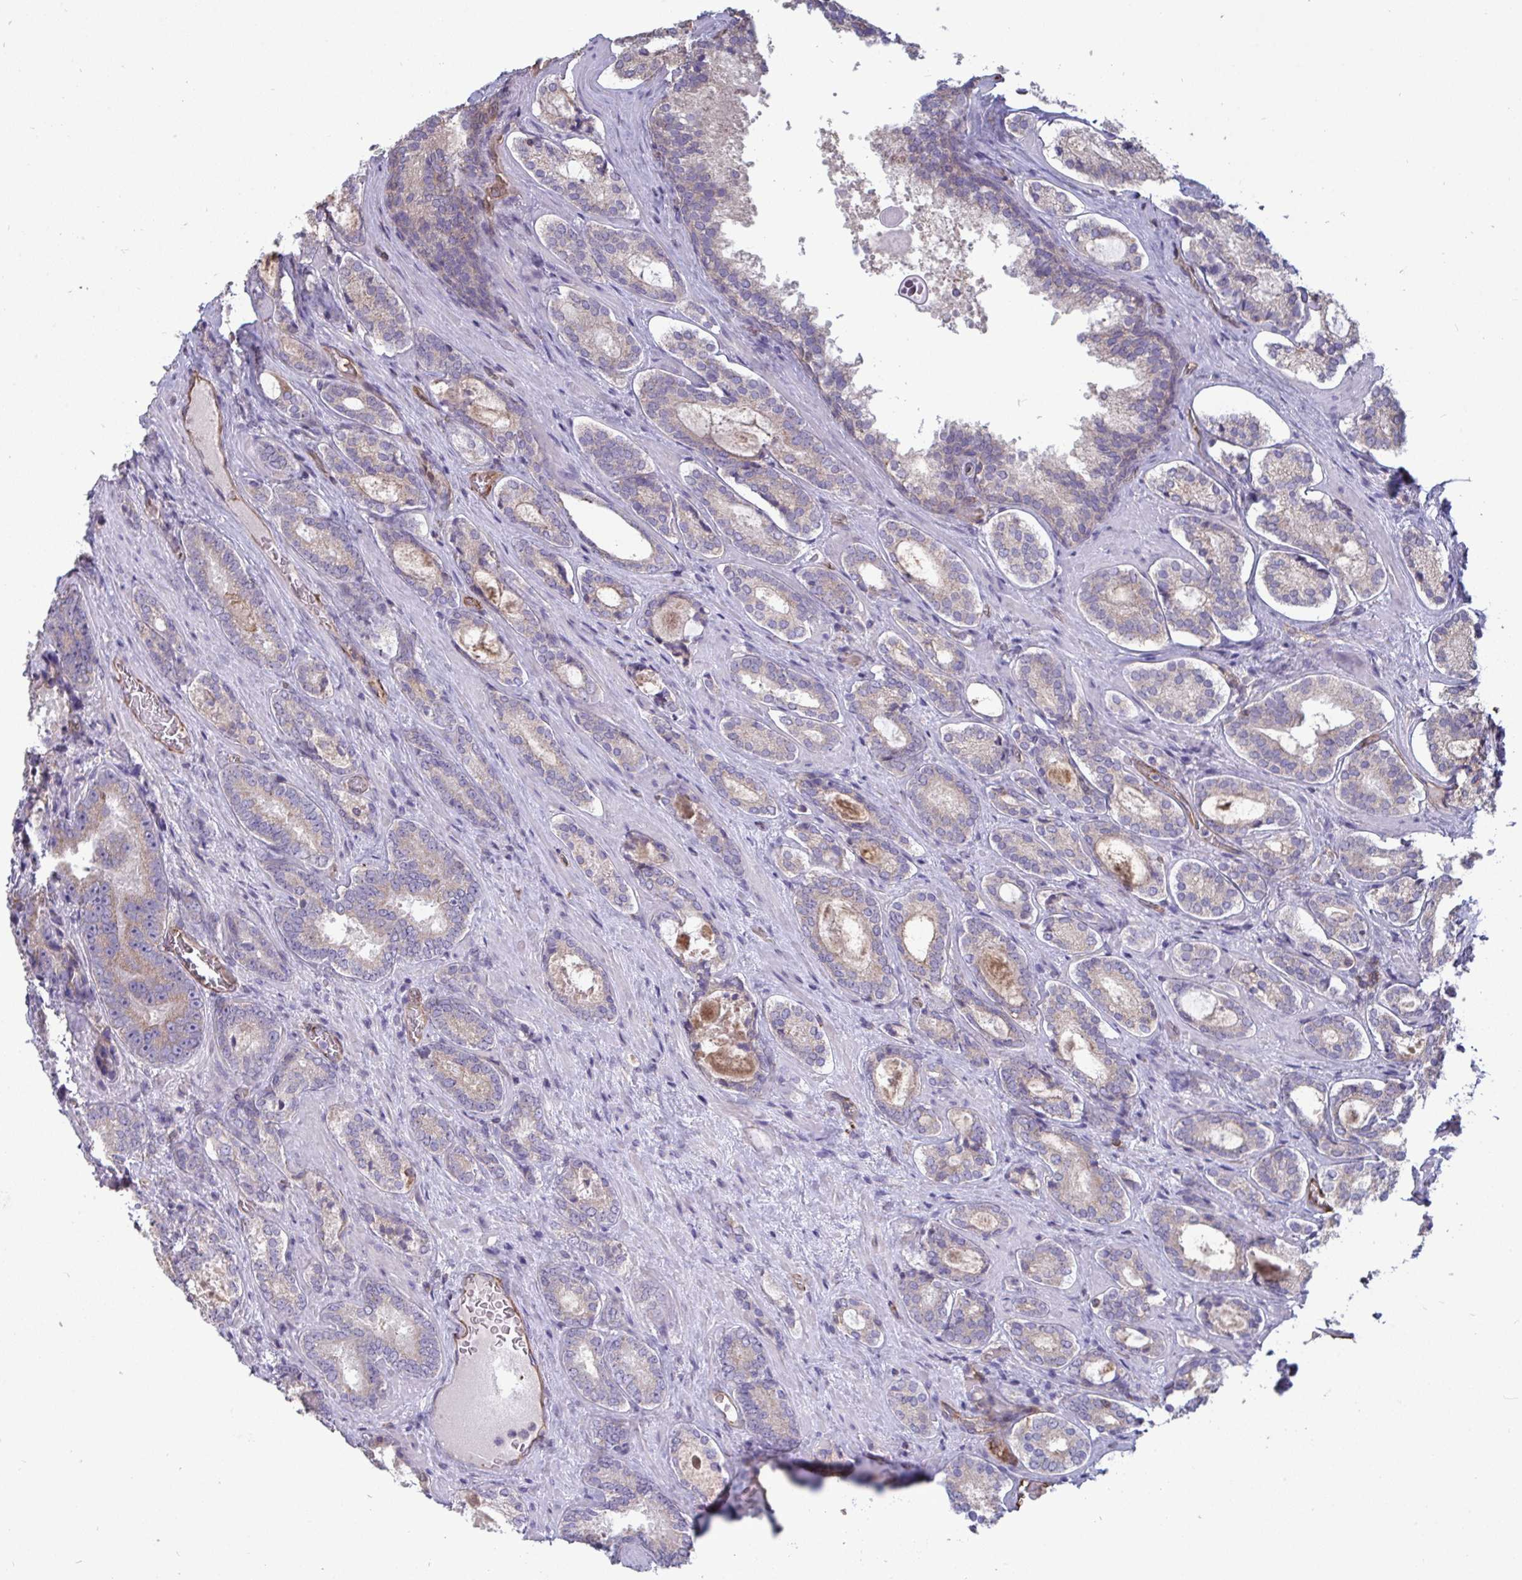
{"staining": {"intensity": "weak", "quantity": "25%-75%", "location": "cytoplasmic/membranous"}, "tissue": "prostate cancer", "cell_type": "Tumor cells", "image_type": "cancer", "snomed": [{"axis": "morphology", "description": "Adenocarcinoma, Low grade"}, {"axis": "topography", "description": "Prostate"}], "caption": "A low amount of weak cytoplasmic/membranous expression is present in about 25%-75% of tumor cells in prostate low-grade adenocarcinoma tissue. The protein is stained brown, and the nuclei are stained in blue (DAB (3,3'-diaminobenzidine) IHC with brightfield microscopy, high magnification).", "gene": "ISCU", "patient": {"sex": "male", "age": 62}}